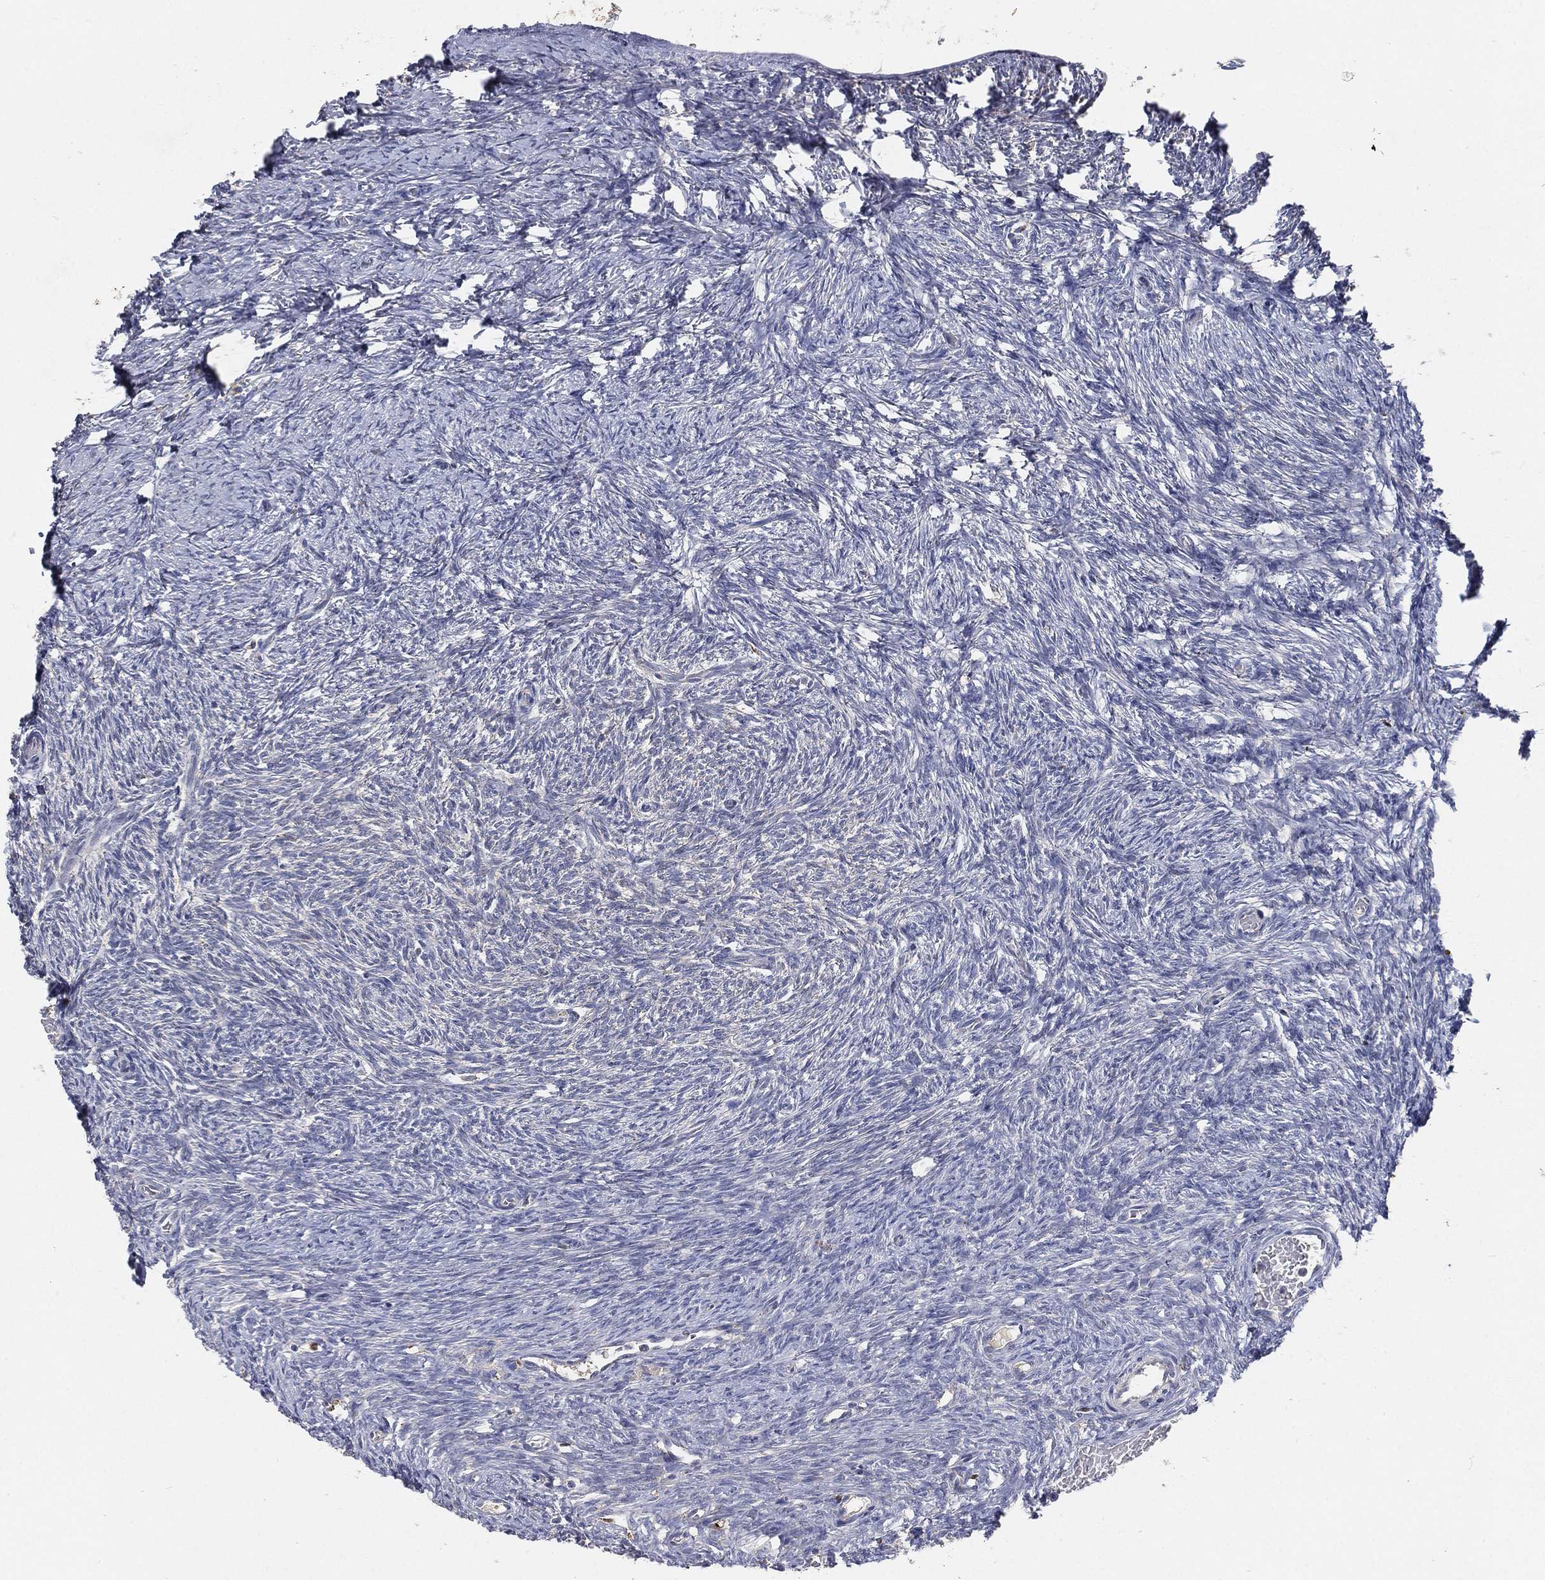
{"staining": {"intensity": "moderate", "quantity": "25%-75%", "location": "cytoplasmic/membranous"}, "tissue": "ovary", "cell_type": "Follicle cells", "image_type": "normal", "snomed": [{"axis": "morphology", "description": "Normal tissue, NOS"}, {"axis": "topography", "description": "Ovary"}], "caption": "A brown stain labels moderate cytoplasmic/membranous staining of a protein in follicle cells of unremarkable ovary. (DAB = brown stain, brightfield microscopy at high magnification).", "gene": "CTSL", "patient": {"sex": "female", "age": 39}}